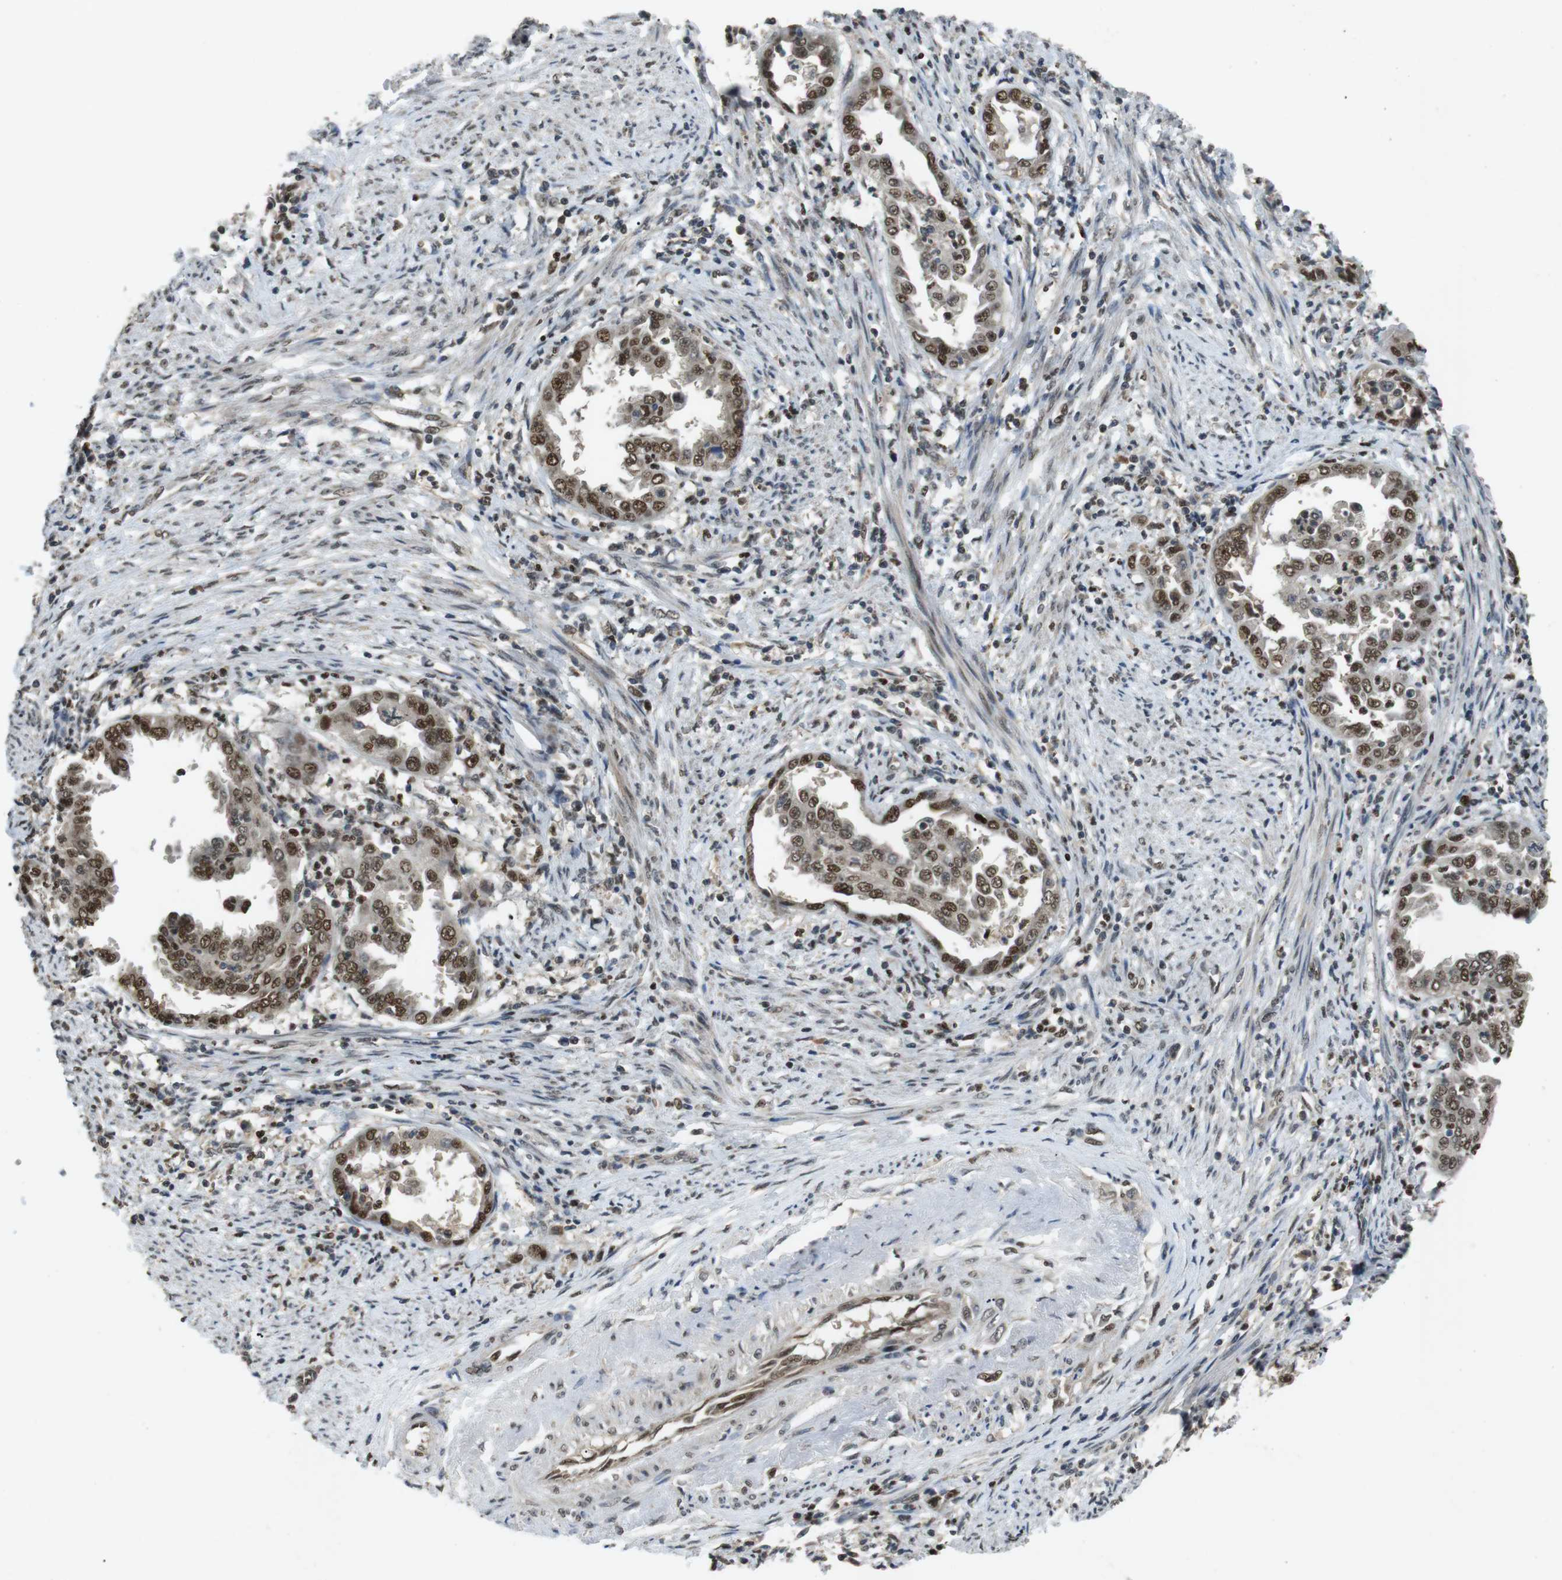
{"staining": {"intensity": "moderate", "quantity": ">75%", "location": "nuclear"}, "tissue": "endometrial cancer", "cell_type": "Tumor cells", "image_type": "cancer", "snomed": [{"axis": "morphology", "description": "Adenocarcinoma, NOS"}, {"axis": "topography", "description": "Endometrium"}], "caption": "Immunohistochemical staining of adenocarcinoma (endometrial) reveals moderate nuclear protein expression in approximately >75% of tumor cells. Nuclei are stained in blue.", "gene": "ORAI3", "patient": {"sex": "female", "age": 85}}